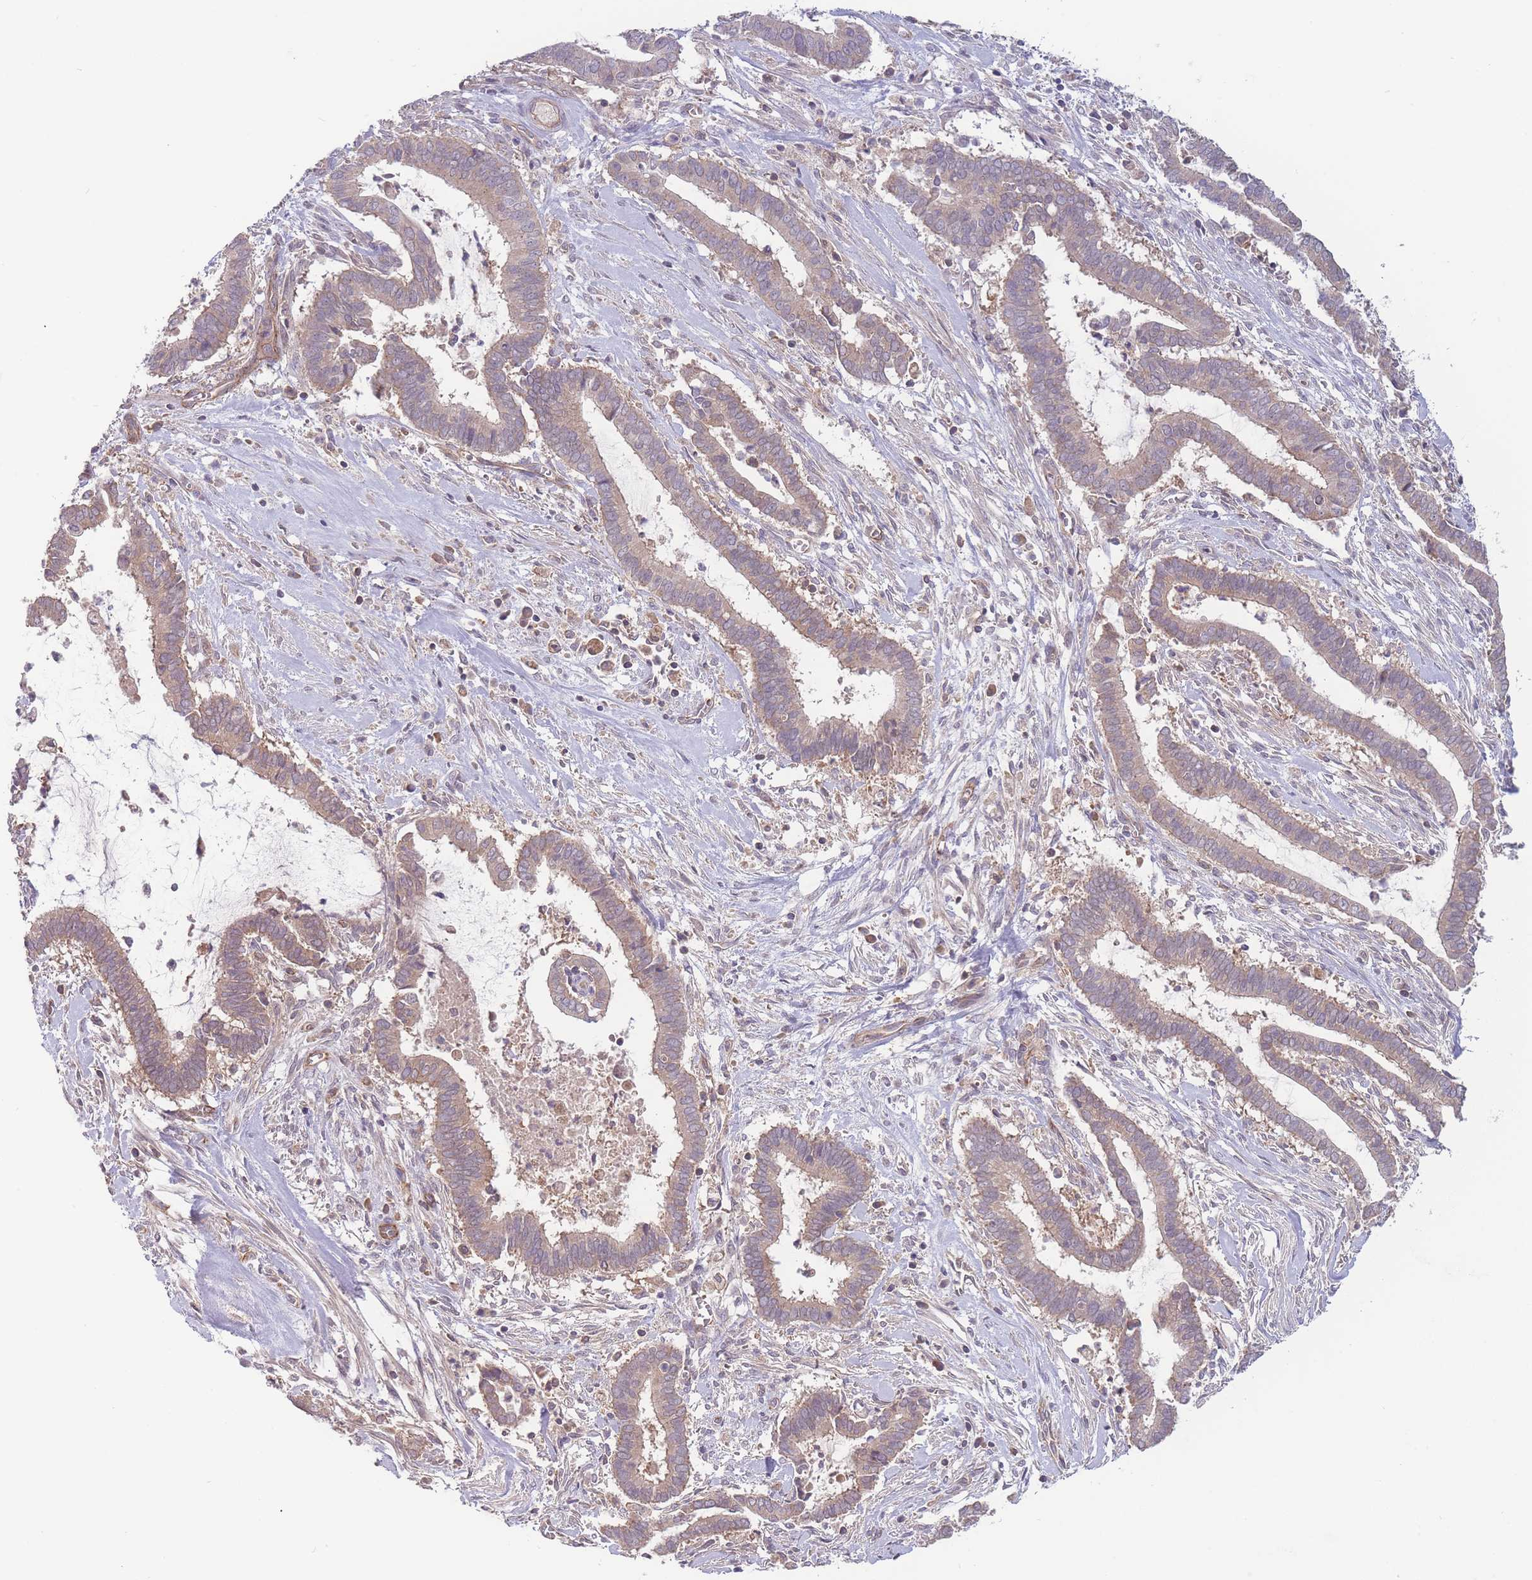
{"staining": {"intensity": "weak", "quantity": "25%-75%", "location": "cytoplasmic/membranous"}, "tissue": "cervical cancer", "cell_type": "Tumor cells", "image_type": "cancer", "snomed": [{"axis": "morphology", "description": "Adenocarcinoma, NOS"}, {"axis": "topography", "description": "Cervix"}], "caption": "IHC histopathology image of neoplastic tissue: cervical cancer (adenocarcinoma) stained using immunohistochemistry (IHC) demonstrates low levels of weak protein expression localized specifically in the cytoplasmic/membranous of tumor cells, appearing as a cytoplasmic/membranous brown color.", "gene": "NDUFAF5", "patient": {"sex": "female", "age": 44}}